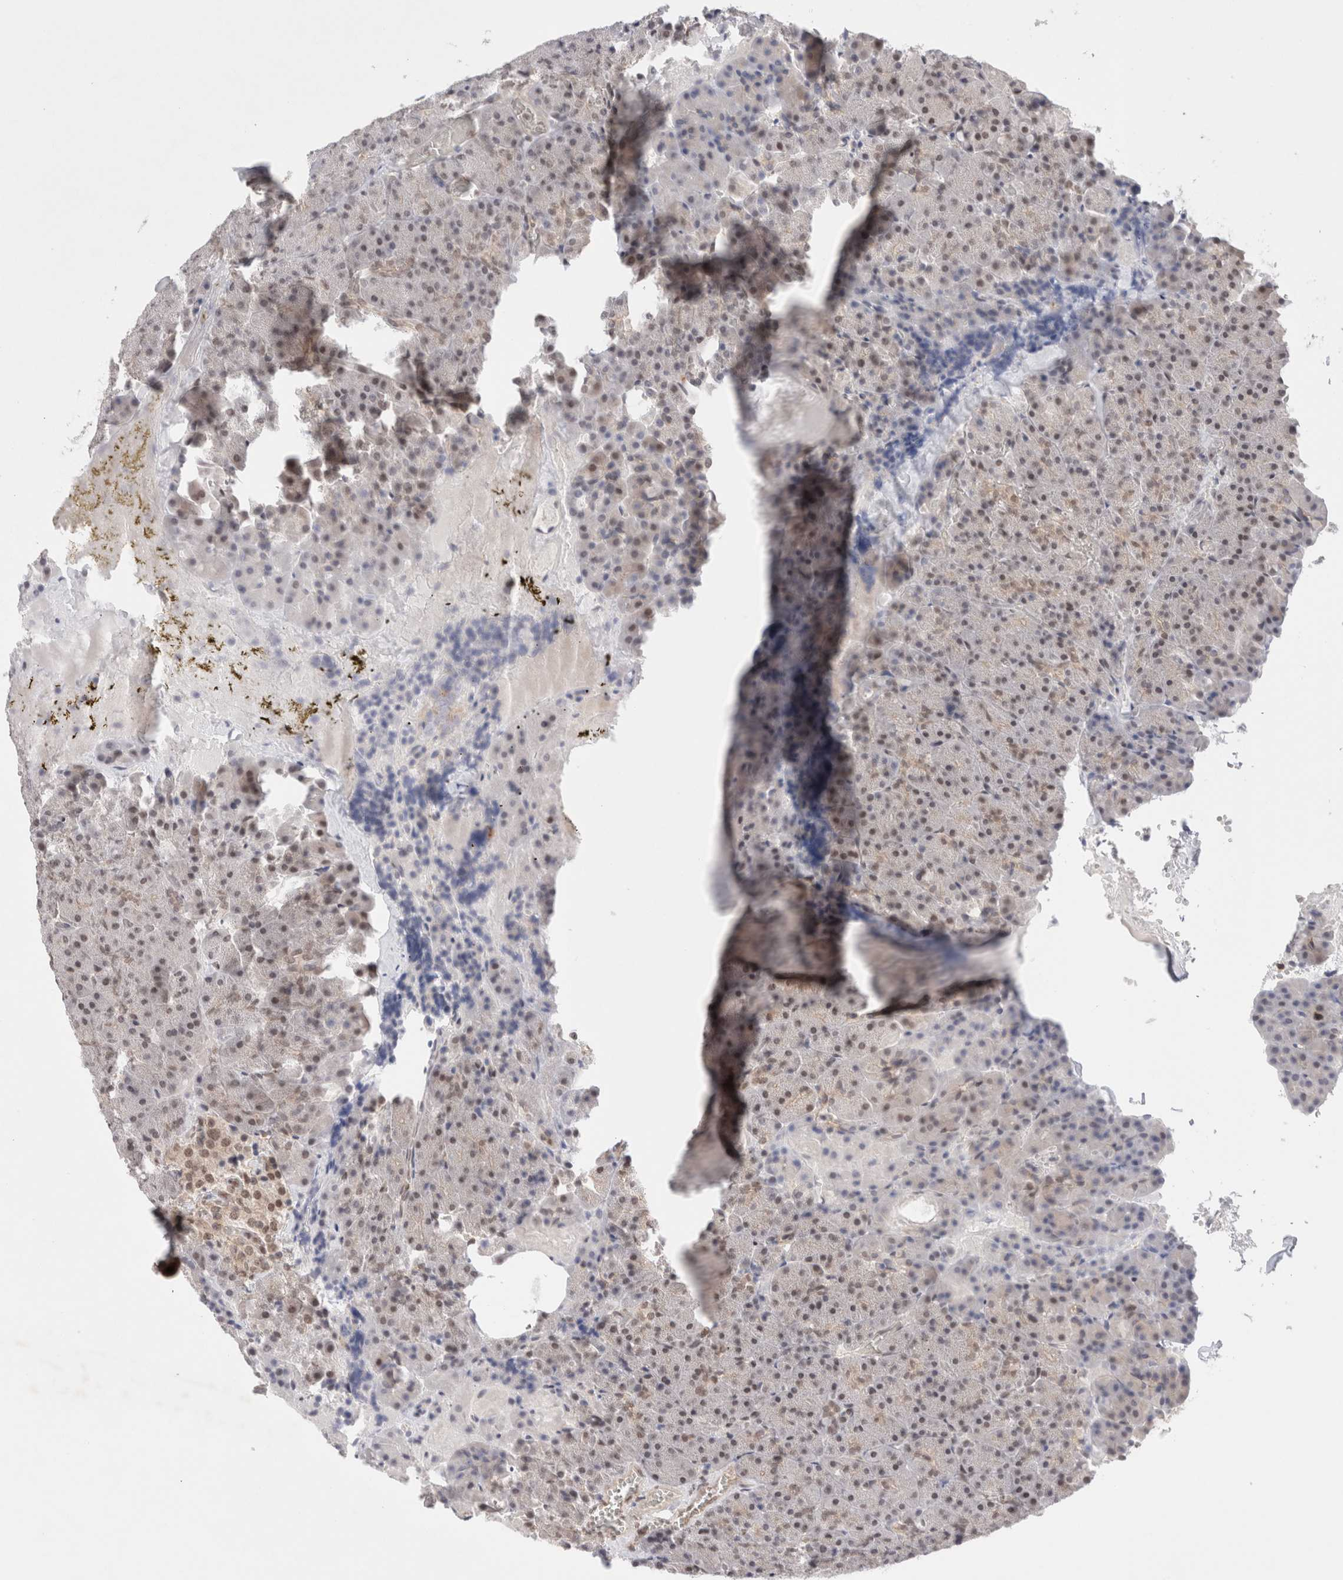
{"staining": {"intensity": "weak", "quantity": "25%-75%", "location": "nuclear"}, "tissue": "pancreas", "cell_type": "Exocrine glandular cells", "image_type": "normal", "snomed": [{"axis": "morphology", "description": "Normal tissue, NOS"}, {"axis": "morphology", "description": "Carcinoid, malignant, NOS"}, {"axis": "topography", "description": "Pancreas"}], "caption": "Immunohistochemical staining of unremarkable human pancreas shows 25%-75% levels of weak nuclear protein staining in about 25%-75% of exocrine glandular cells.", "gene": "GATAD2A", "patient": {"sex": "female", "age": 35}}